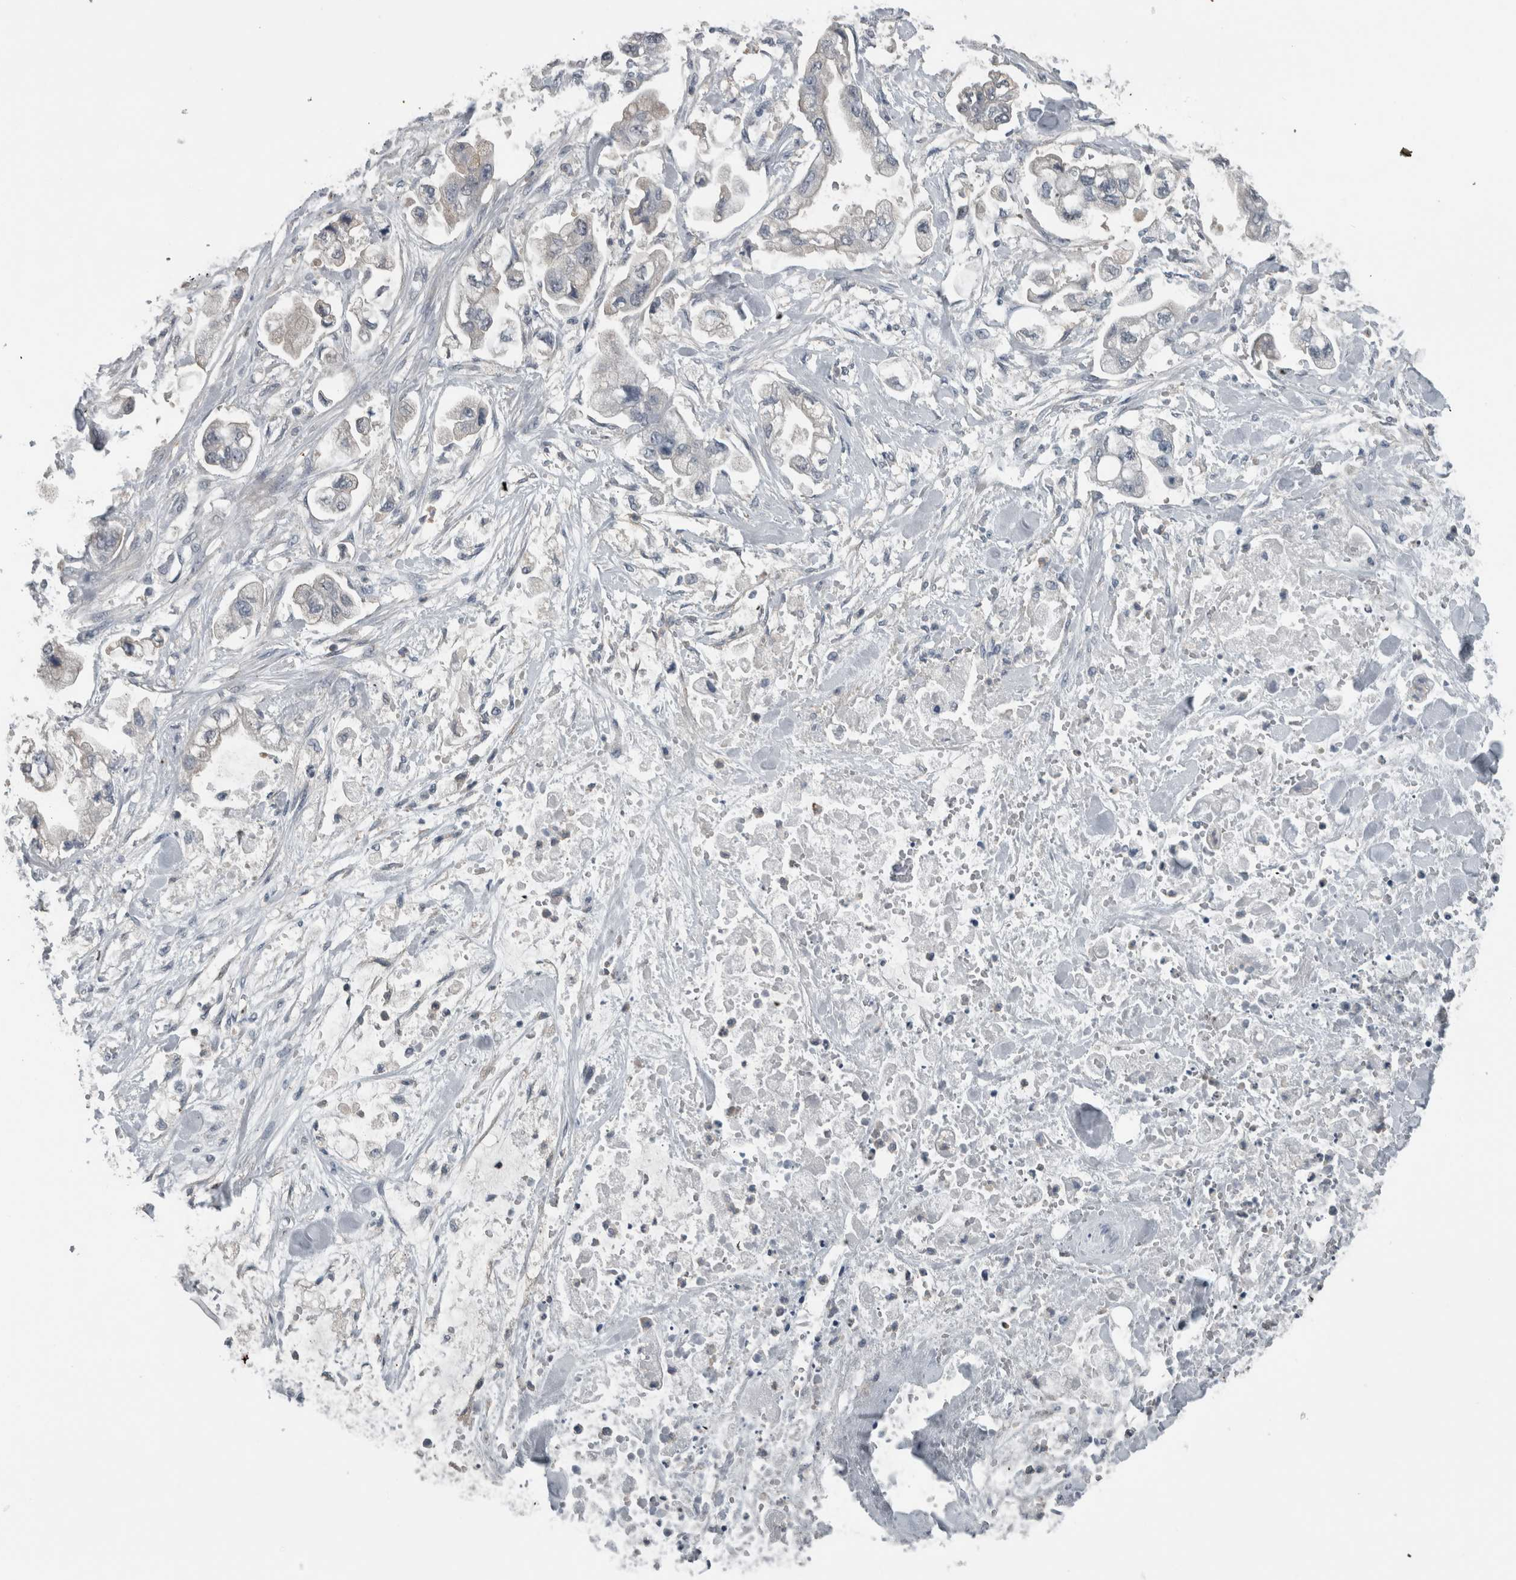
{"staining": {"intensity": "negative", "quantity": "none", "location": "none"}, "tissue": "stomach cancer", "cell_type": "Tumor cells", "image_type": "cancer", "snomed": [{"axis": "morphology", "description": "Normal tissue, NOS"}, {"axis": "morphology", "description": "Adenocarcinoma, NOS"}, {"axis": "topography", "description": "Stomach"}], "caption": "An image of human stomach cancer (adenocarcinoma) is negative for staining in tumor cells. (DAB immunohistochemistry, high magnification).", "gene": "ACSF2", "patient": {"sex": "male", "age": 62}}